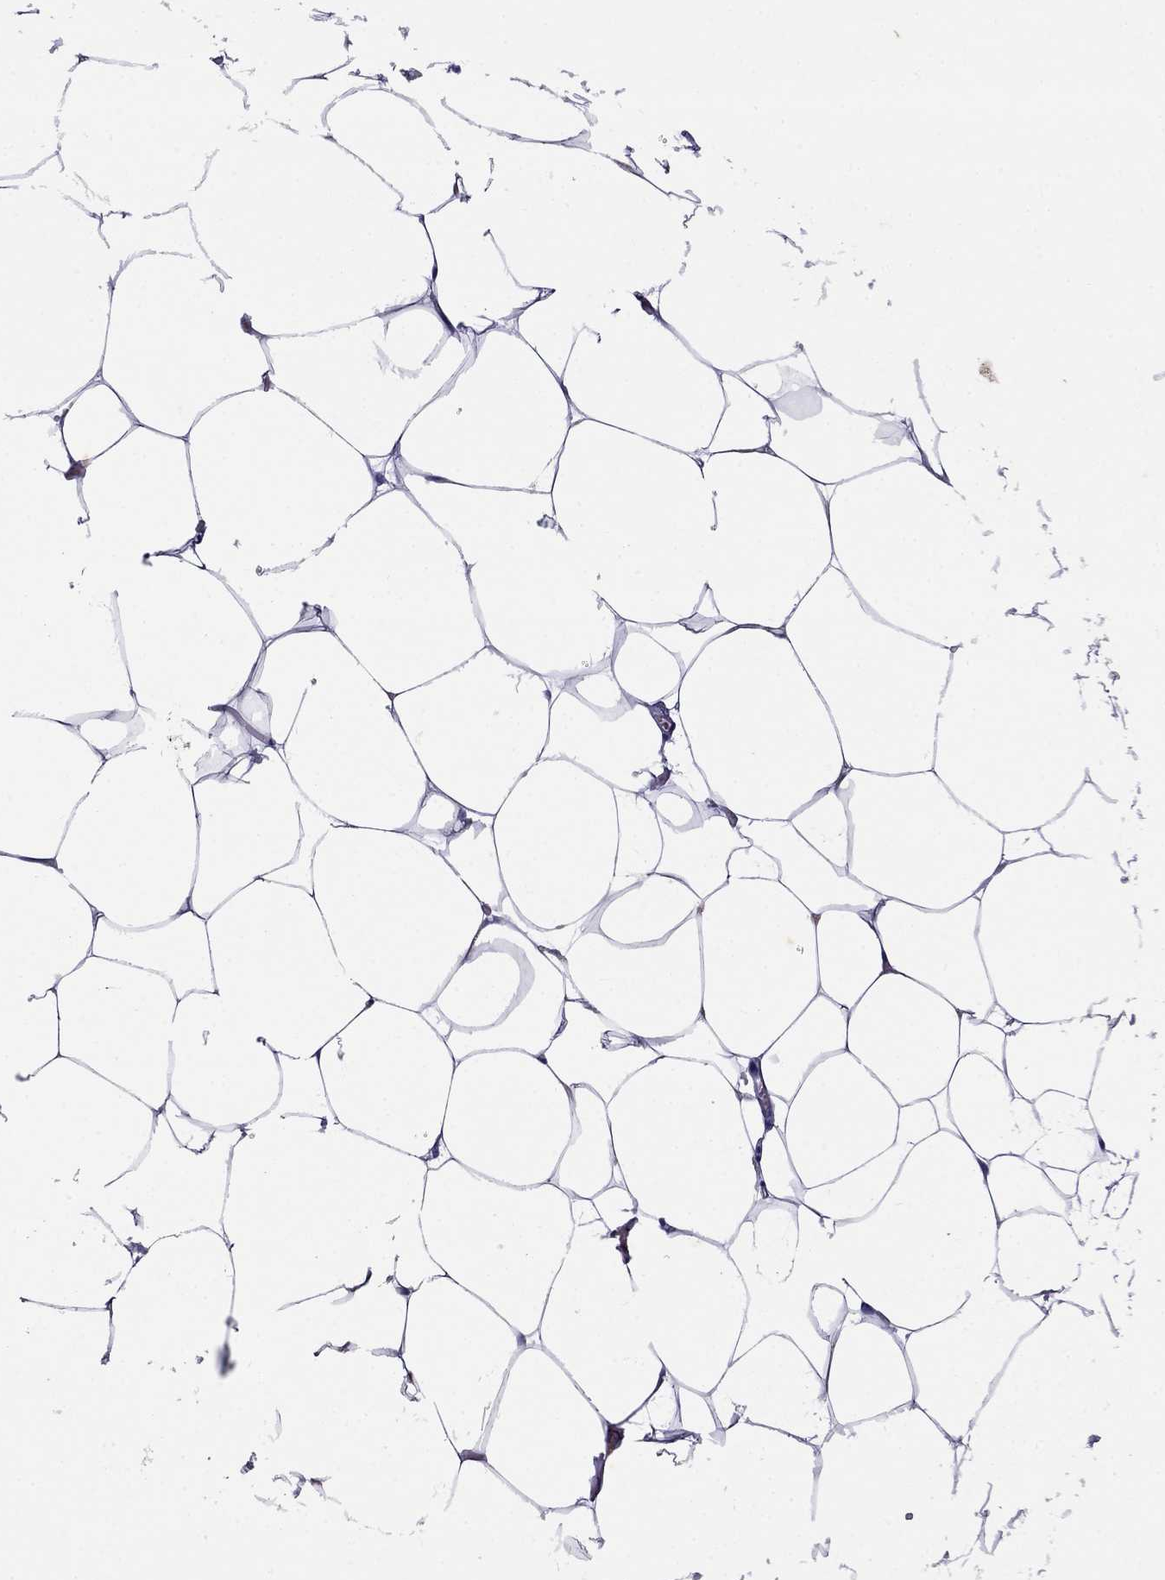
{"staining": {"intensity": "negative", "quantity": "none", "location": "none"}, "tissue": "adipose tissue", "cell_type": "Adipocytes", "image_type": "normal", "snomed": [{"axis": "morphology", "description": "Normal tissue, NOS"}, {"axis": "topography", "description": "Adipose tissue"}], "caption": "A high-resolution image shows IHC staining of normal adipose tissue, which reveals no significant expression in adipocytes. Brightfield microscopy of immunohistochemistry stained with DAB (brown) and hematoxylin (blue), captured at high magnification.", "gene": "STAR", "patient": {"sex": "male", "age": 57}}